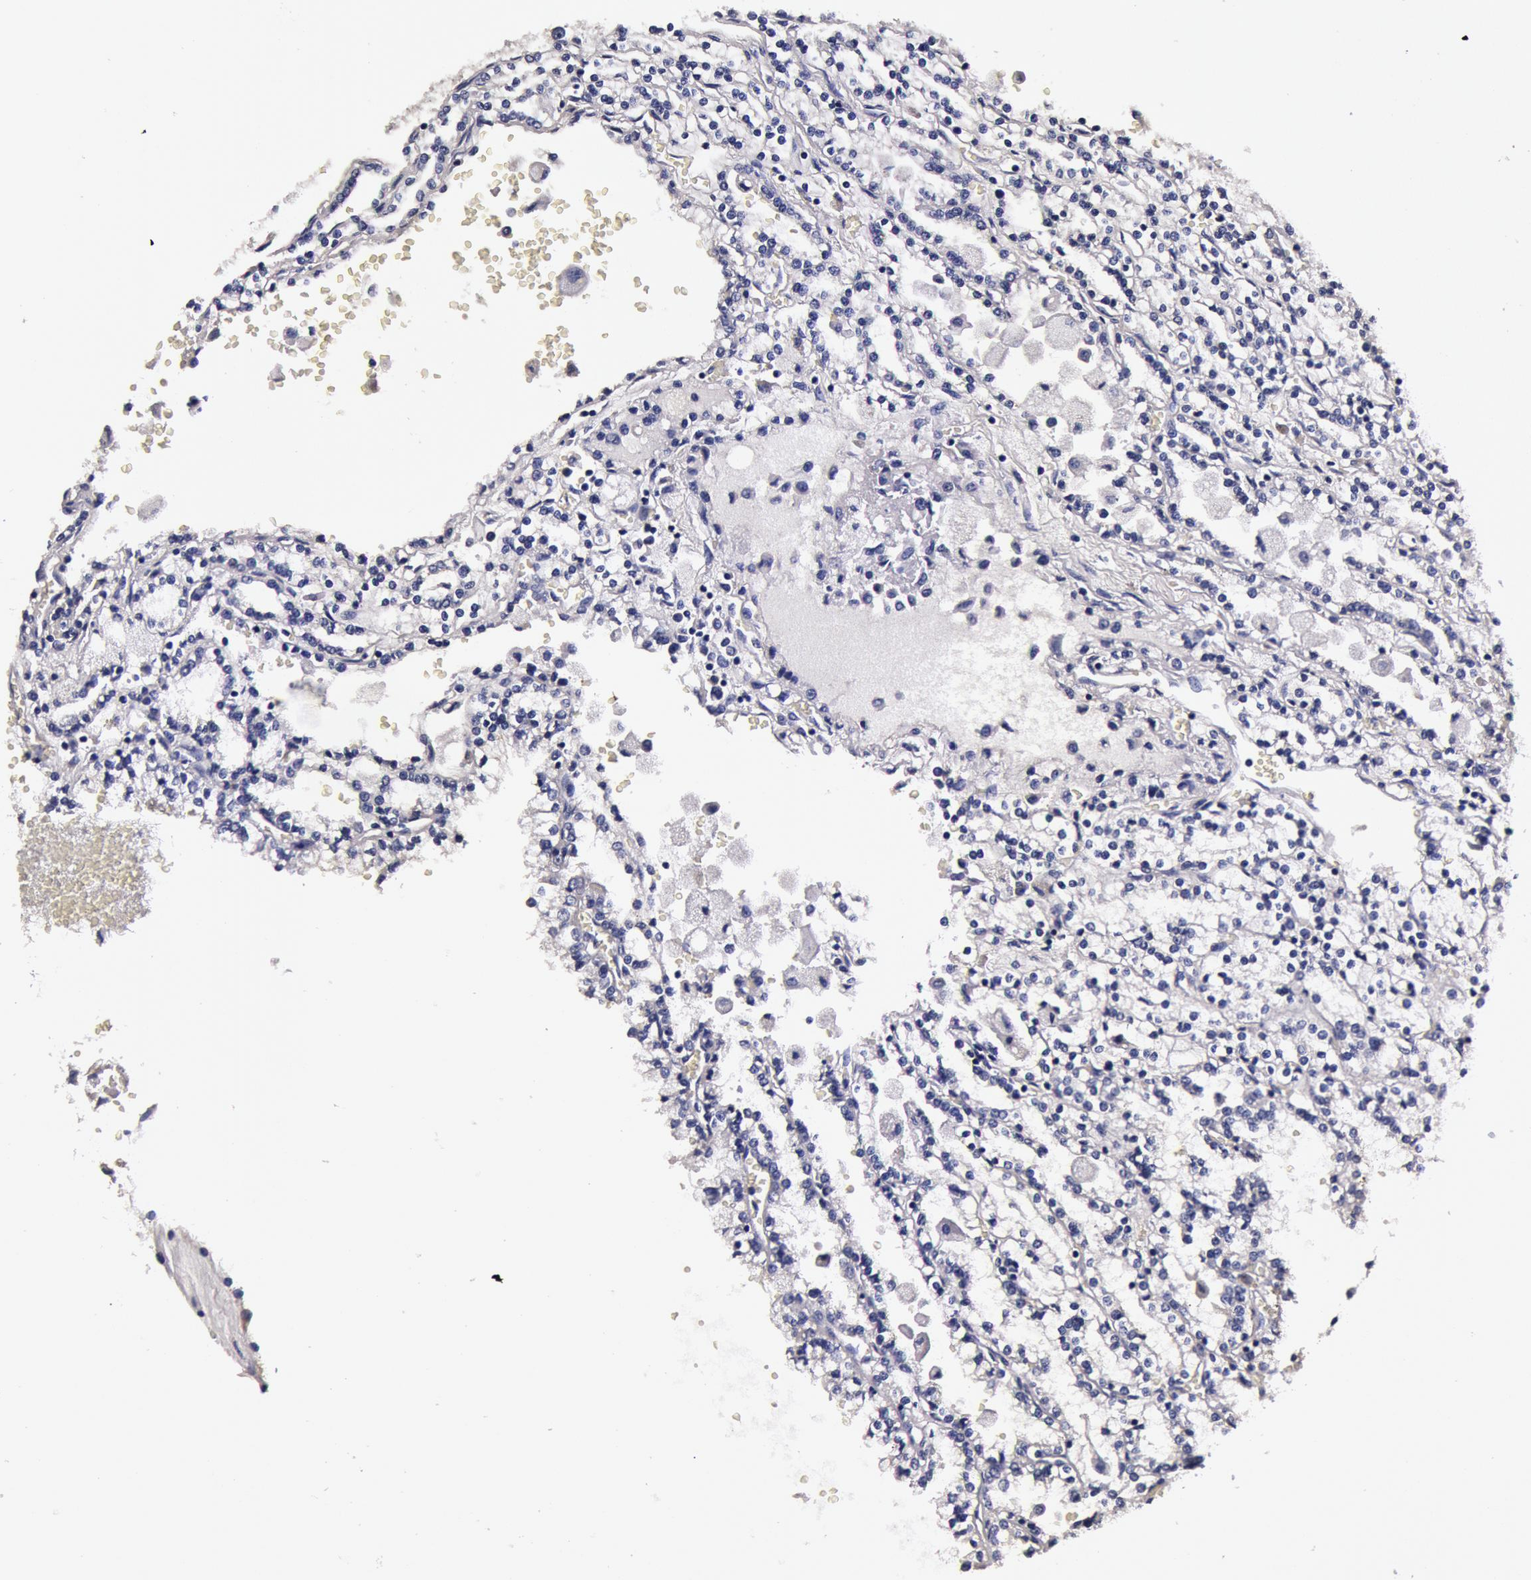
{"staining": {"intensity": "negative", "quantity": "none", "location": "none"}, "tissue": "renal cancer", "cell_type": "Tumor cells", "image_type": "cancer", "snomed": [{"axis": "morphology", "description": "Adenocarcinoma, NOS"}, {"axis": "topography", "description": "Kidney"}], "caption": "The micrograph displays no significant expression in tumor cells of renal cancer.", "gene": "CCDC22", "patient": {"sex": "female", "age": 56}}